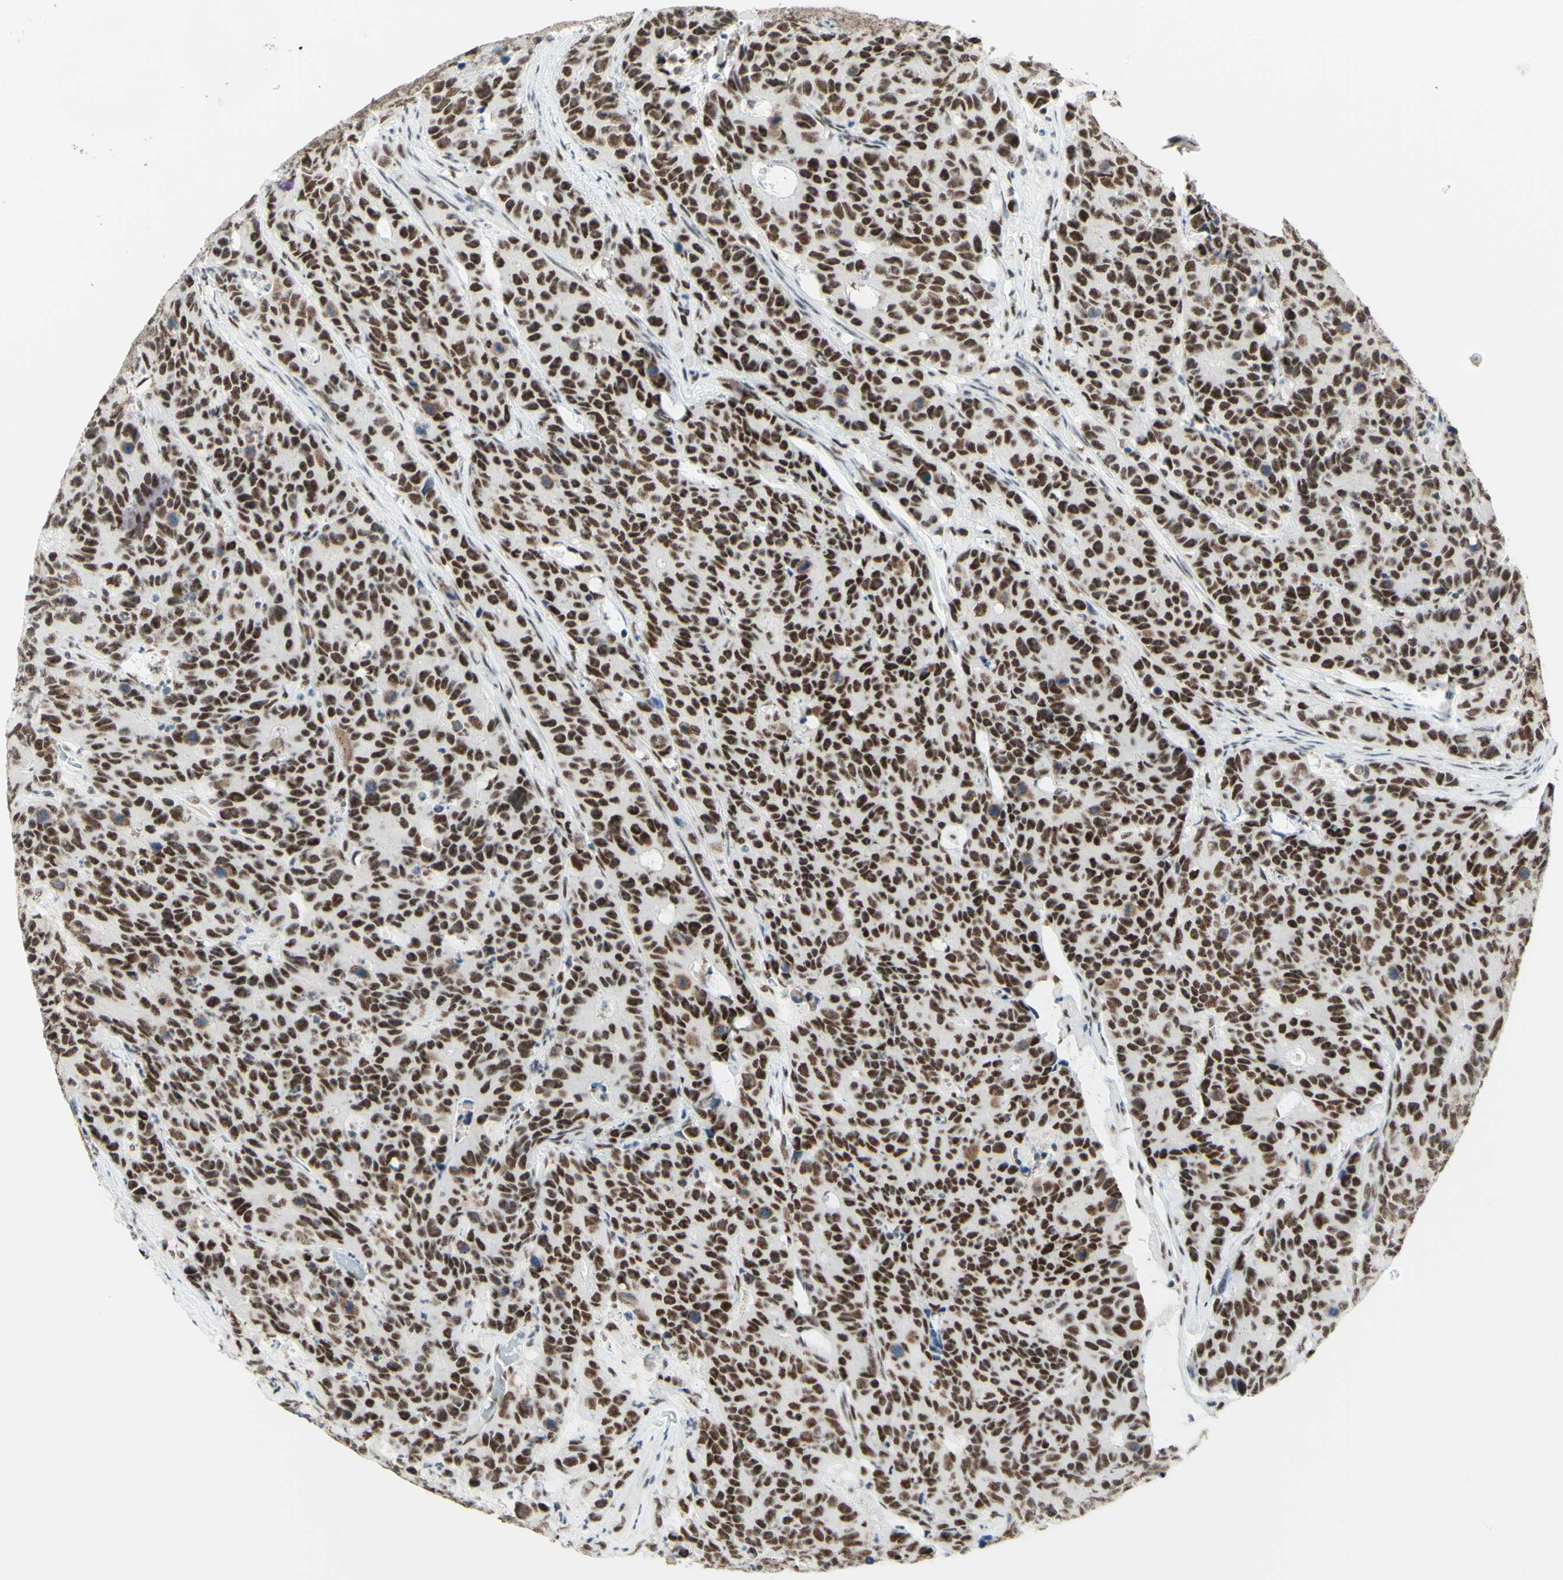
{"staining": {"intensity": "moderate", "quantity": ">75%", "location": "nuclear"}, "tissue": "colorectal cancer", "cell_type": "Tumor cells", "image_type": "cancer", "snomed": [{"axis": "morphology", "description": "Adenocarcinoma, NOS"}, {"axis": "topography", "description": "Colon"}], "caption": "Human colorectal adenocarcinoma stained with a brown dye exhibits moderate nuclear positive positivity in about >75% of tumor cells.", "gene": "WTAP", "patient": {"sex": "female", "age": 86}}